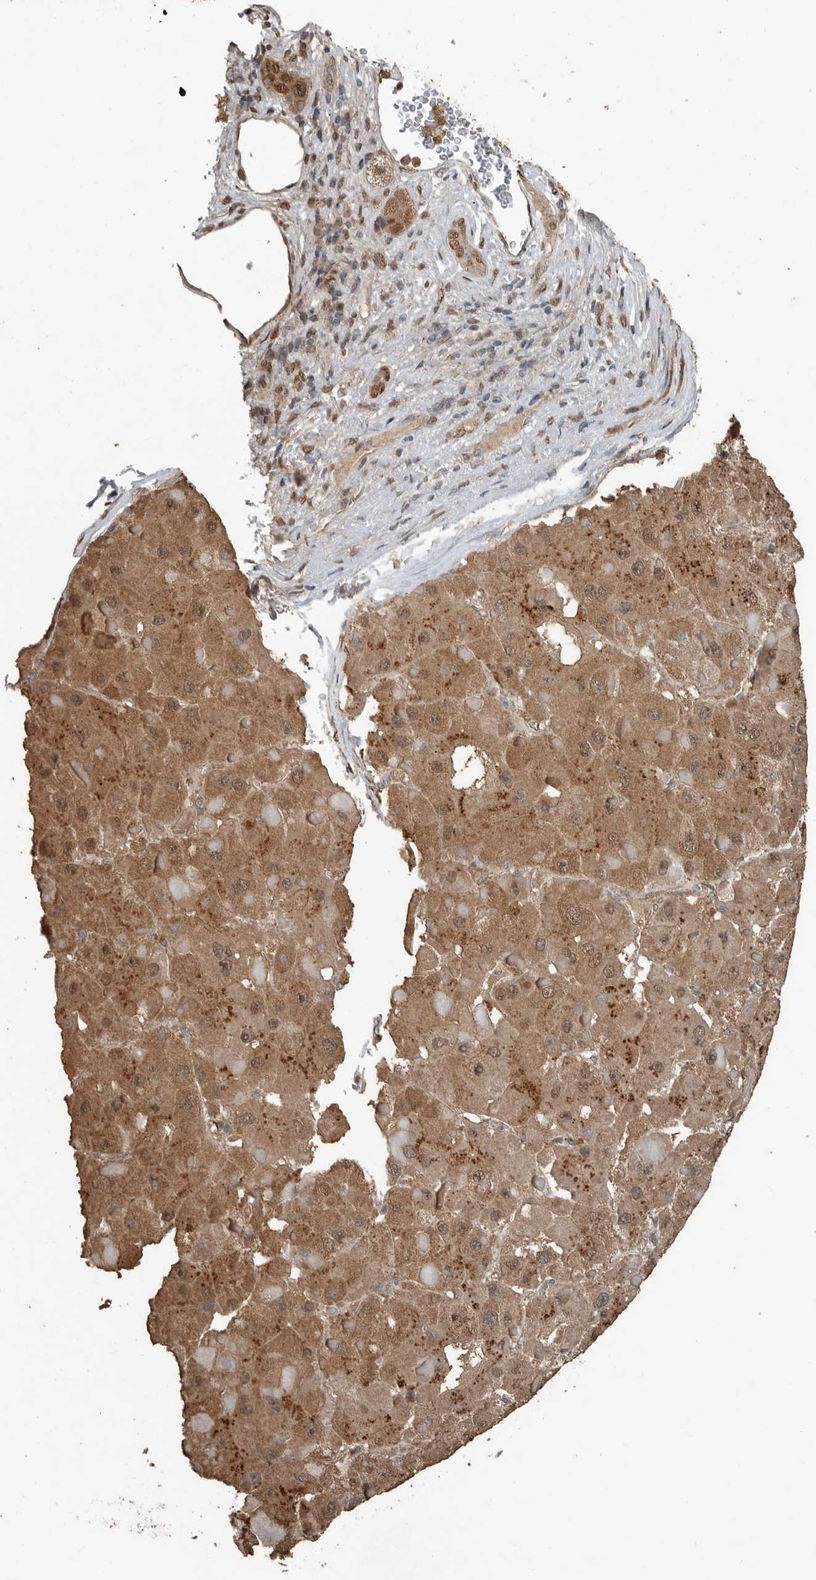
{"staining": {"intensity": "moderate", "quantity": ">75%", "location": "cytoplasmic/membranous"}, "tissue": "liver cancer", "cell_type": "Tumor cells", "image_type": "cancer", "snomed": [{"axis": "morphology", "description": "Carcinoma, Hepatocellular, NOS"}, {"axis": "topography", "description": "Liver"}], "caption": "Immunohistochemical staining of human liver cancer displays medium levels of moderate cytoplasmic/membranous protein expression in approximately >75% of tumor cells.", "gene": "BLZF1", "patient": {"sex": "female", "age": 73}}